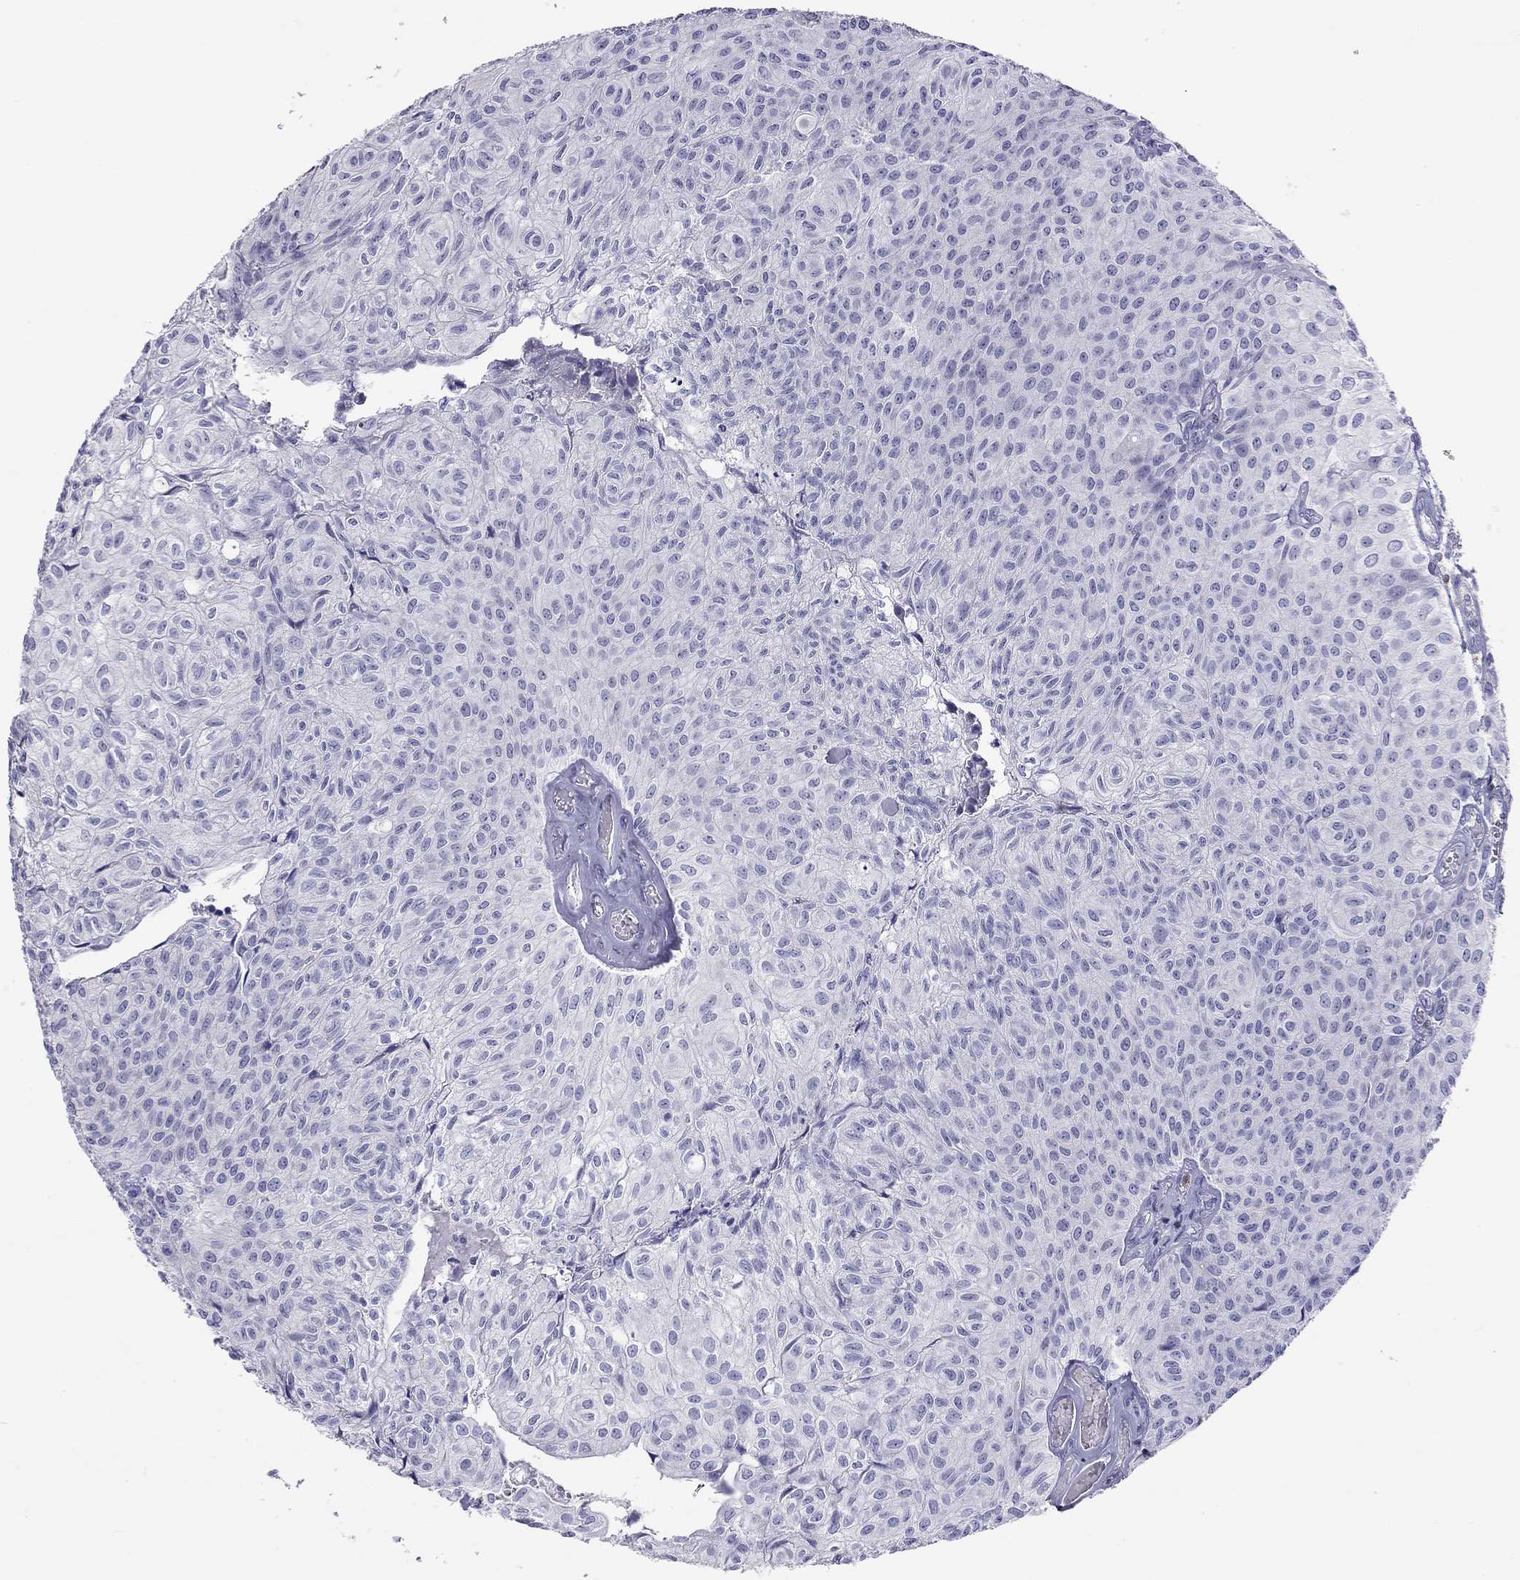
{"staining": {"intensity": "negative", "quantity": "none", "location": "none"}, "tissue": "urothelial cancer", "cell_type": "Tumor cells", "image_type": "cancer", "snomed": [{"axis": "morphology", "description": "Urothelial carcinoma, Low grade"}, {"axis": "topography", "description": "Urinary bladder"}], "caption": "Urothelial cancer was stained to show a protein in brown. There is no significant staining in tumor cells. (Immunohistochemistry, brightfield microscopy, high magnification).", "gene": "SH2D2A", "patient": {"sex": "male", "age": 89}}